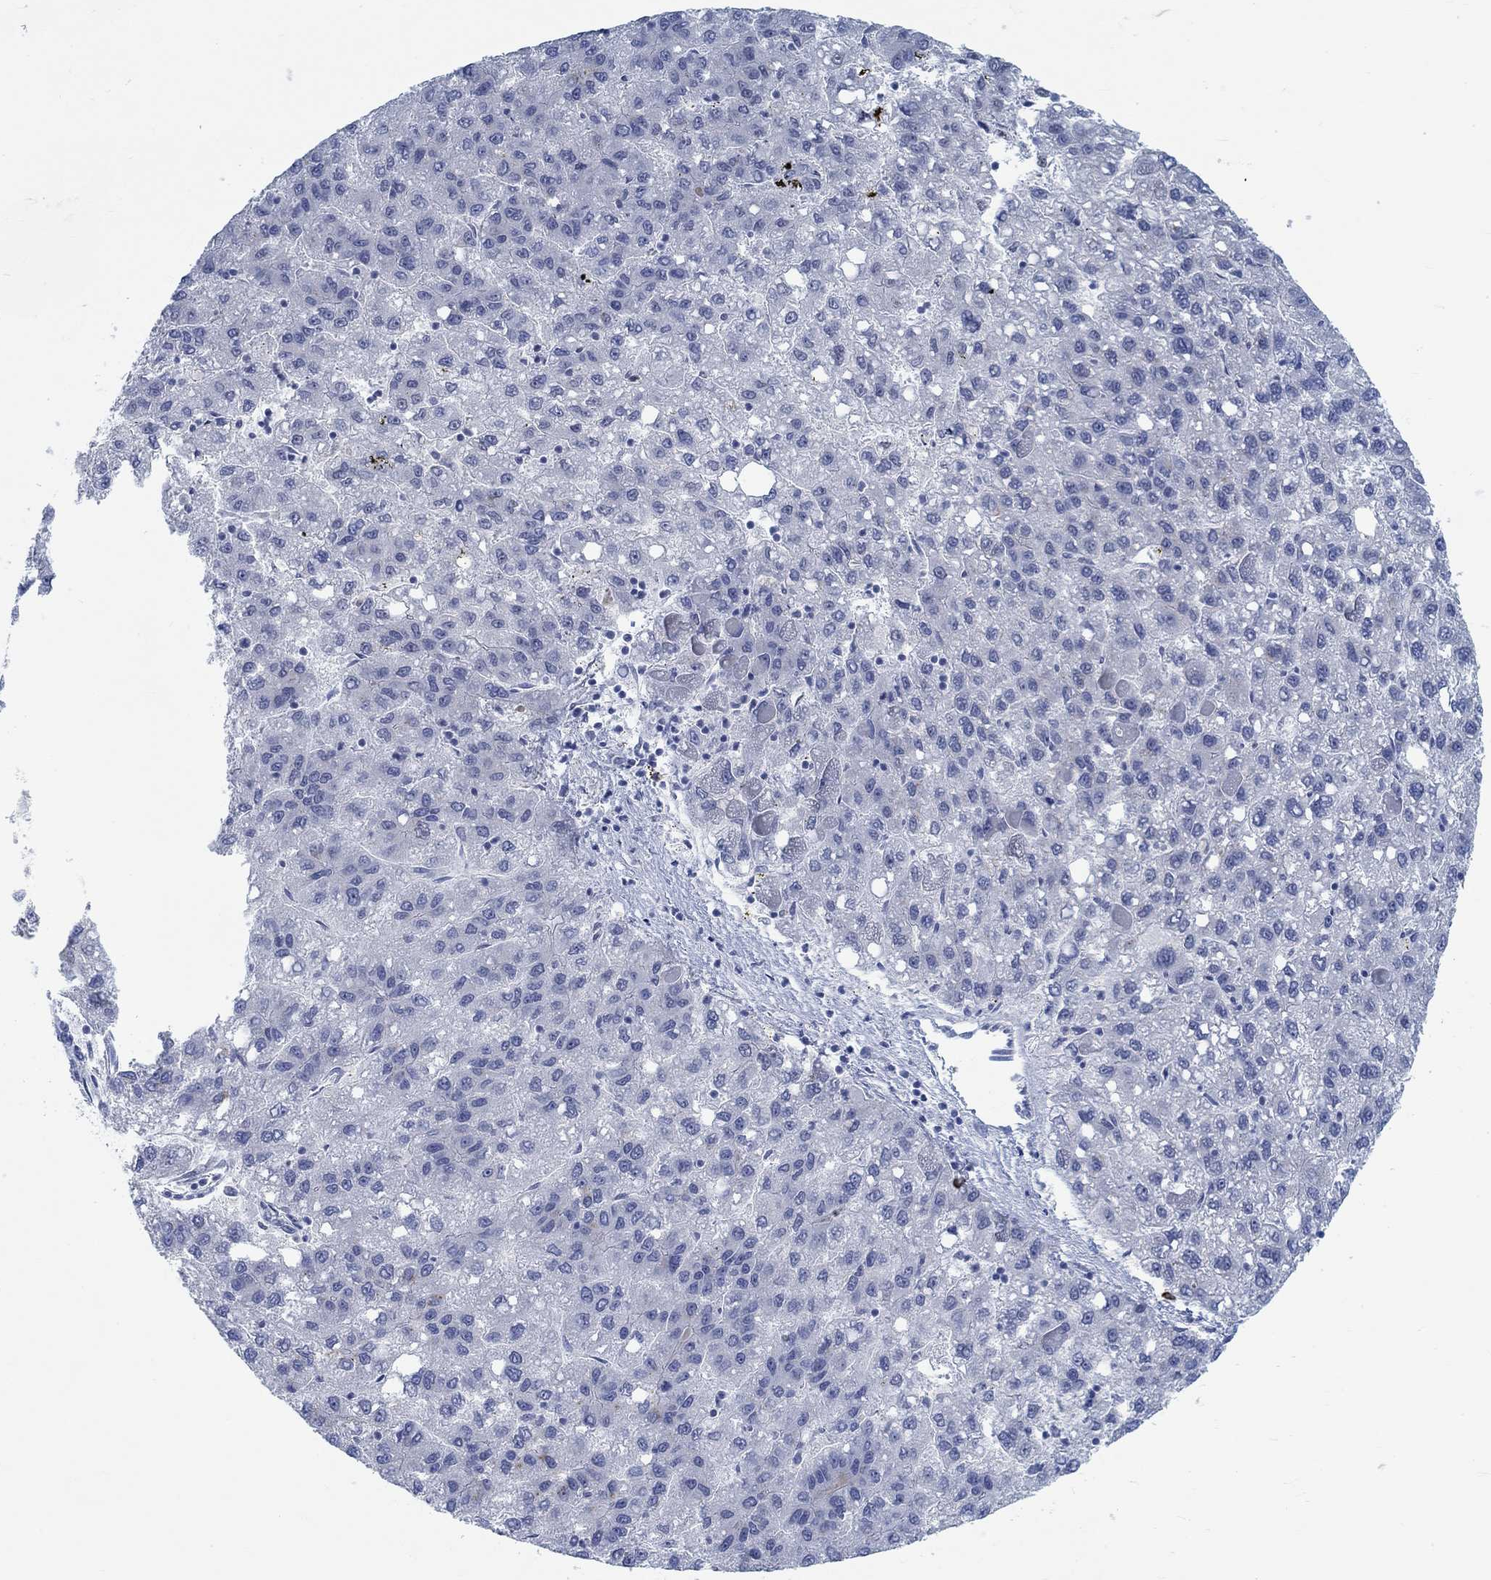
{"staining": {"intensity": "negative", "quantity": "none", "location": "none"}, "tissue": "liver cancer", "cell_type": "Tumor cells", "image_type": "cancer", "snomed": [{"axis": "morphology", "description": "Carcinoma, Hepatocellular, NOS"}, {"axis": "topography", "description": "Liver"}], "caption": "Immunohistochemical staining of liver cancer shows no significant positivity in tumor cells. (Stains: DAB immunohistochemistry (IHC) with hematoxylin counter stain, Microscopy: brightfield microscopy at high magnification).", "gene": "TEKT4", "patient": {"sex": "female", "age": 82}}